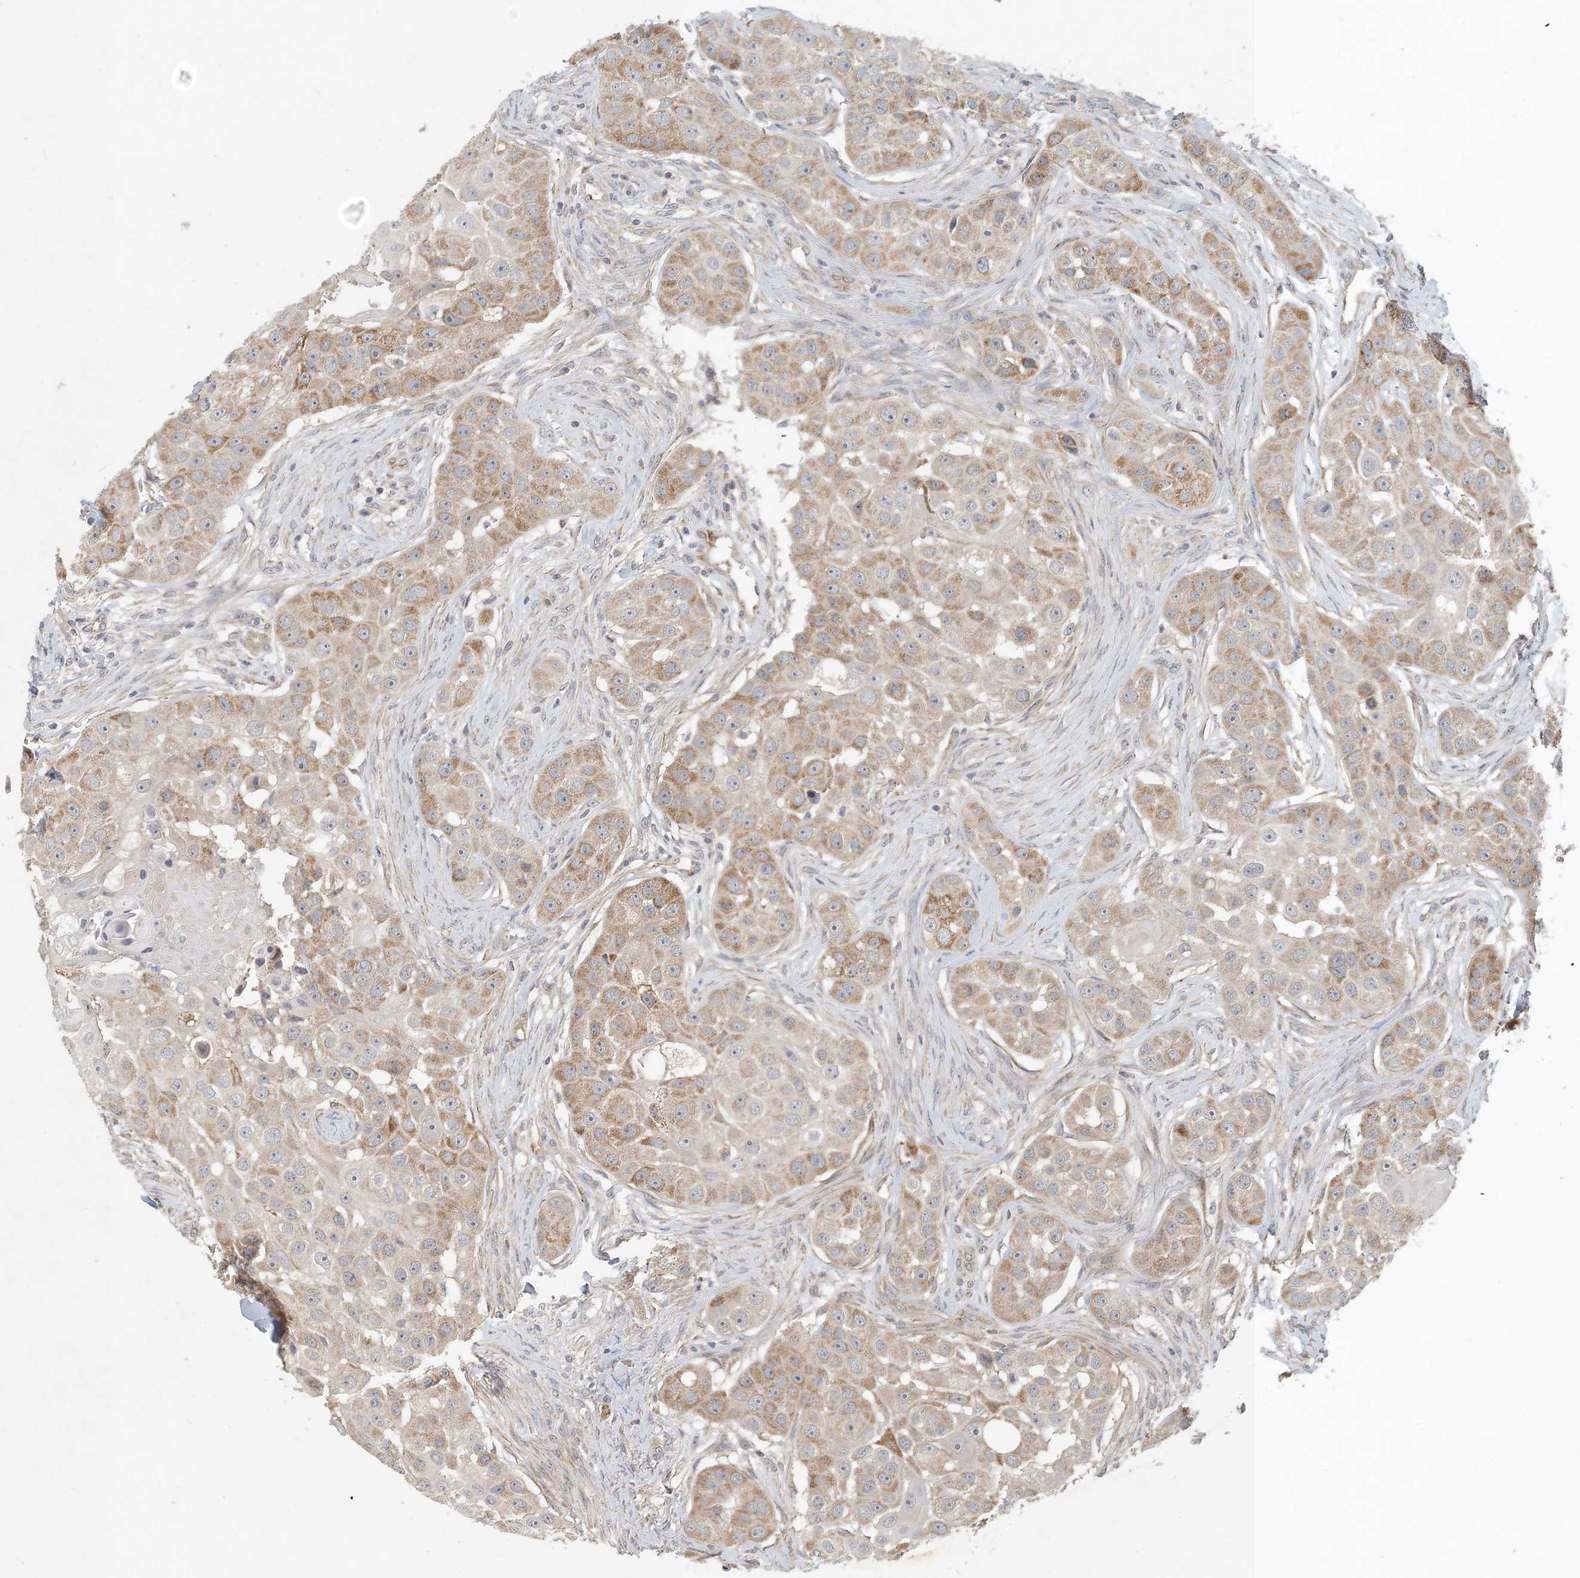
{"staining": {"intensity": "moderate", "quantity": ">75%", "location": "cytoplasmic/membranous"}, "tissue": "head and neck cancer", "cell_type": "Tumor cells", "image_type": "cancer", "snomed": [{"axis": "morphology", "description": "Normal tissue, NOS"}, {"axis": "morphology", "description": "Squamous cell carcinoma, NOS"}, {"axis": "topography", "description": "Skeletal muscle"}, {"axis": "topography", "description": "Head-Neck"}], "caption": "The photomicrograph displays staining of head and neck cancer, revealing moderate cytoplasmic/membranous protein staining (brown color) within tumor cells.", "gene": "ZBTB3", "patient": {"sex": "male", "age": 51}}